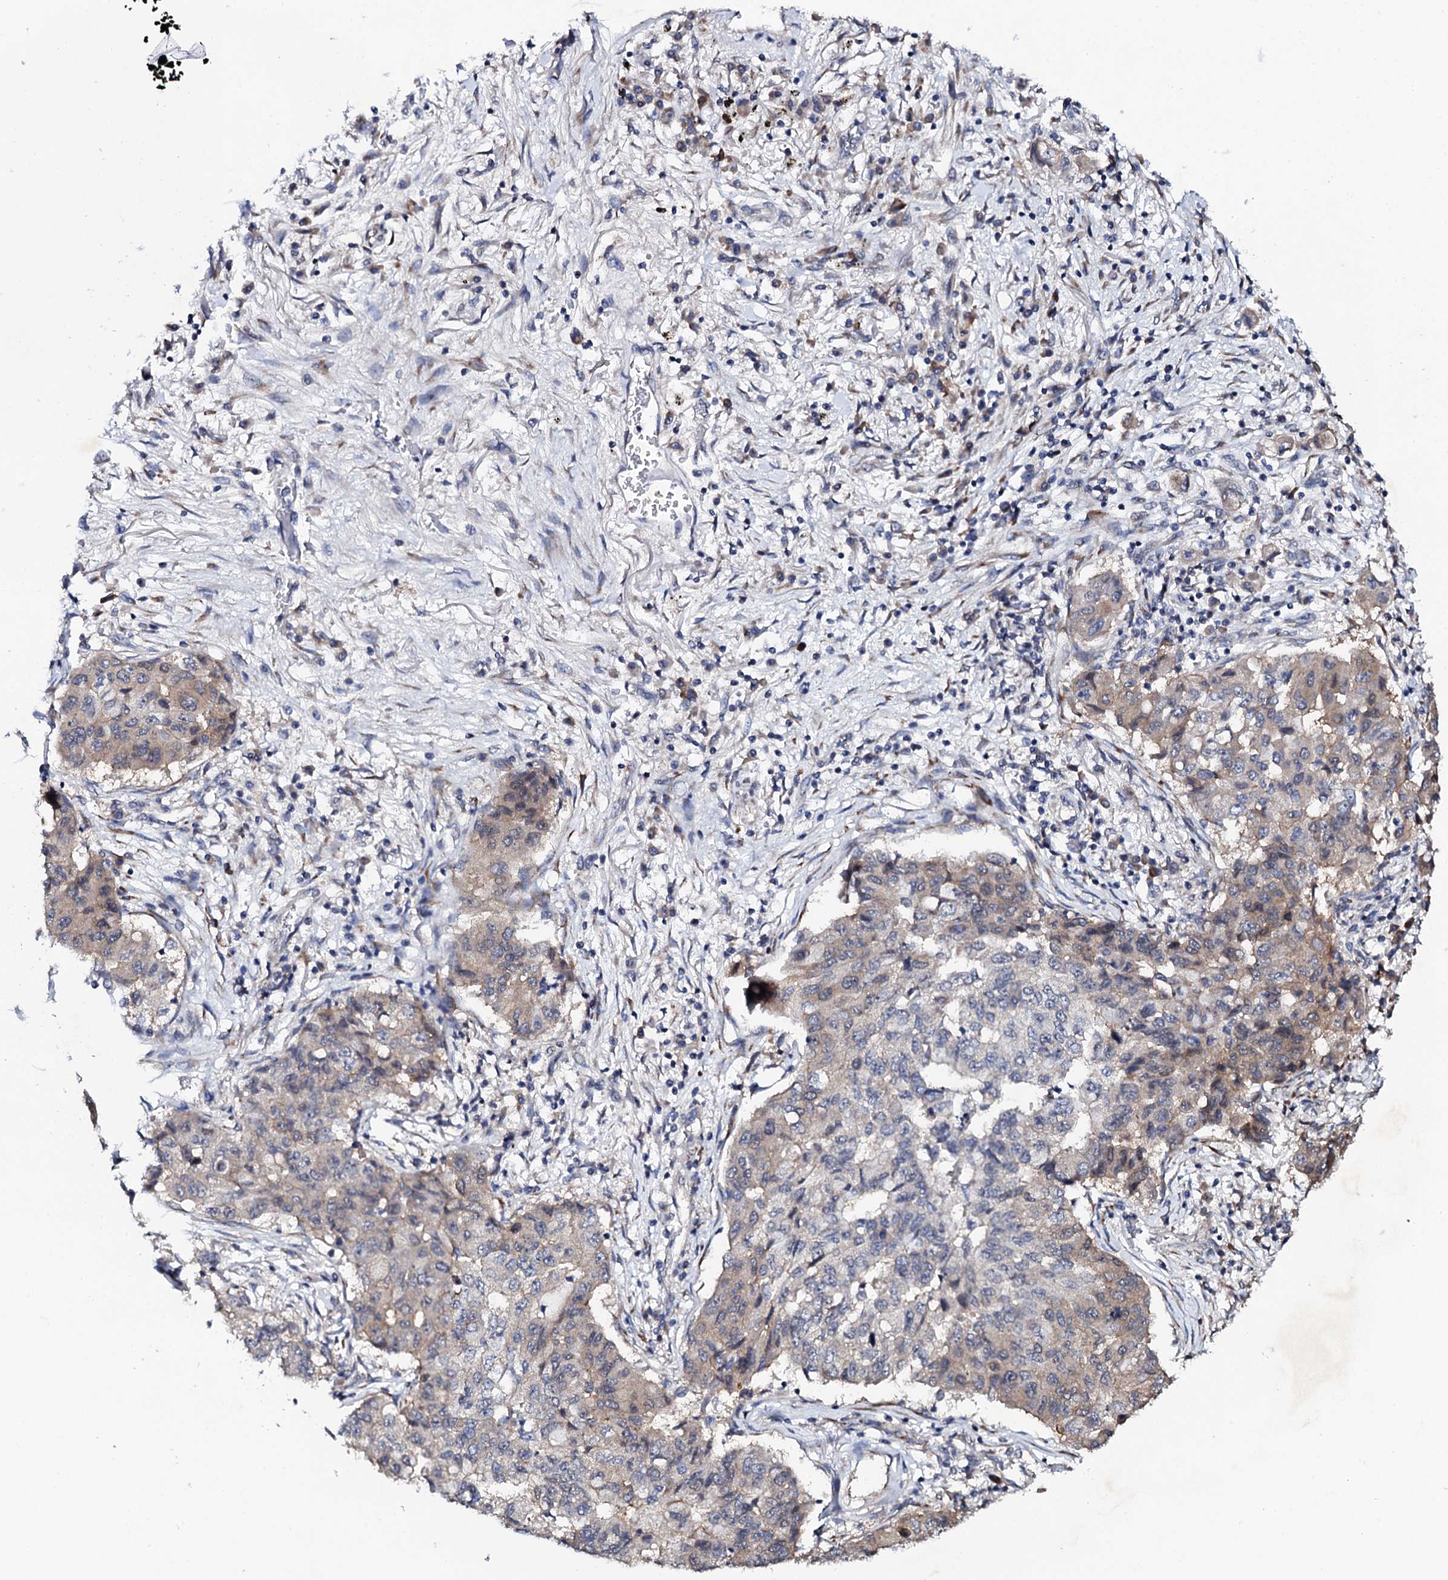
{"staining": {"intensity": "weak", "quantity": "25%-75%", "location": "cytoplasmic/membranous"}, "tissue": "lung cancer", "cell_type": "Tumor cells", "image_type": "cancer", "snomed": [{"axis": "morphology", "description": "Squamous cell carcinoma, NOS"}, {"axis": "topography", "description": "Lung"}], "caption": "This histopathology image exhibits squamous cell carcinoma (lung) stained with immunohistochemistry to label a protein in brown. The cytoplasmic/membranous of tumor cells show weak positivity for the protein. Nuclei are counter-stained blue.", "gene": "FAM111A", "patient": {"sex": "male", "age": 74}}